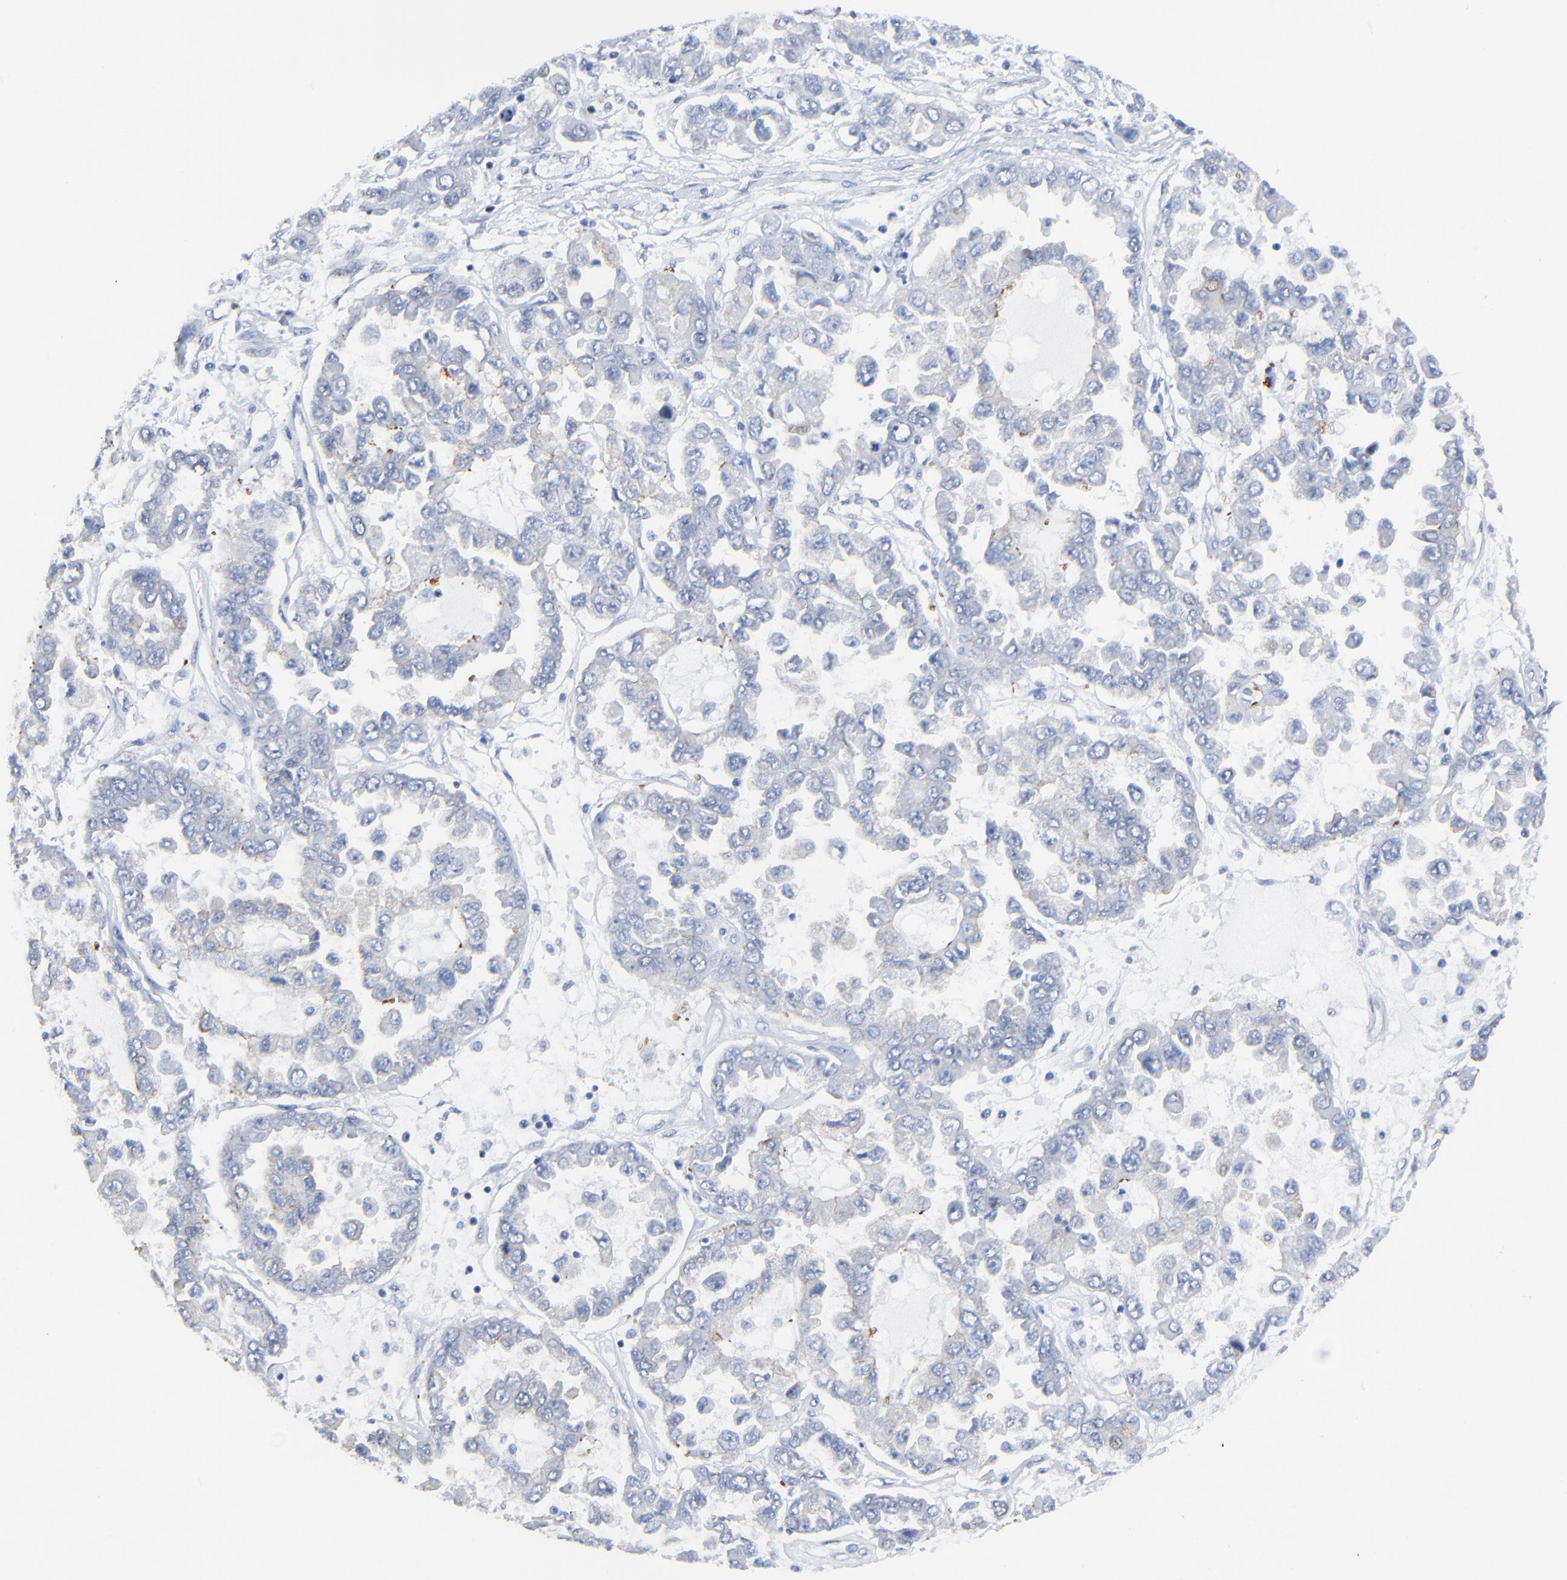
{"staining": {"intensity": "negative", "quantity": "none", "location": "none"}, "tissue": "ovarian cancer", "cell_type": "Tumor cells", "image_type": "cancer", "snomed": [{"axis": "morphology", "description": "Cystadenocarcinoma, serous, NOS"}, {"axis": "topography", "description": "Ovary"}], "caption": "Immunohistochemistry of human ovarian cancer shows no positivity in tumor cells.", "gene": "BIRC3", "patient": {"sex": "female", "age": 84}}